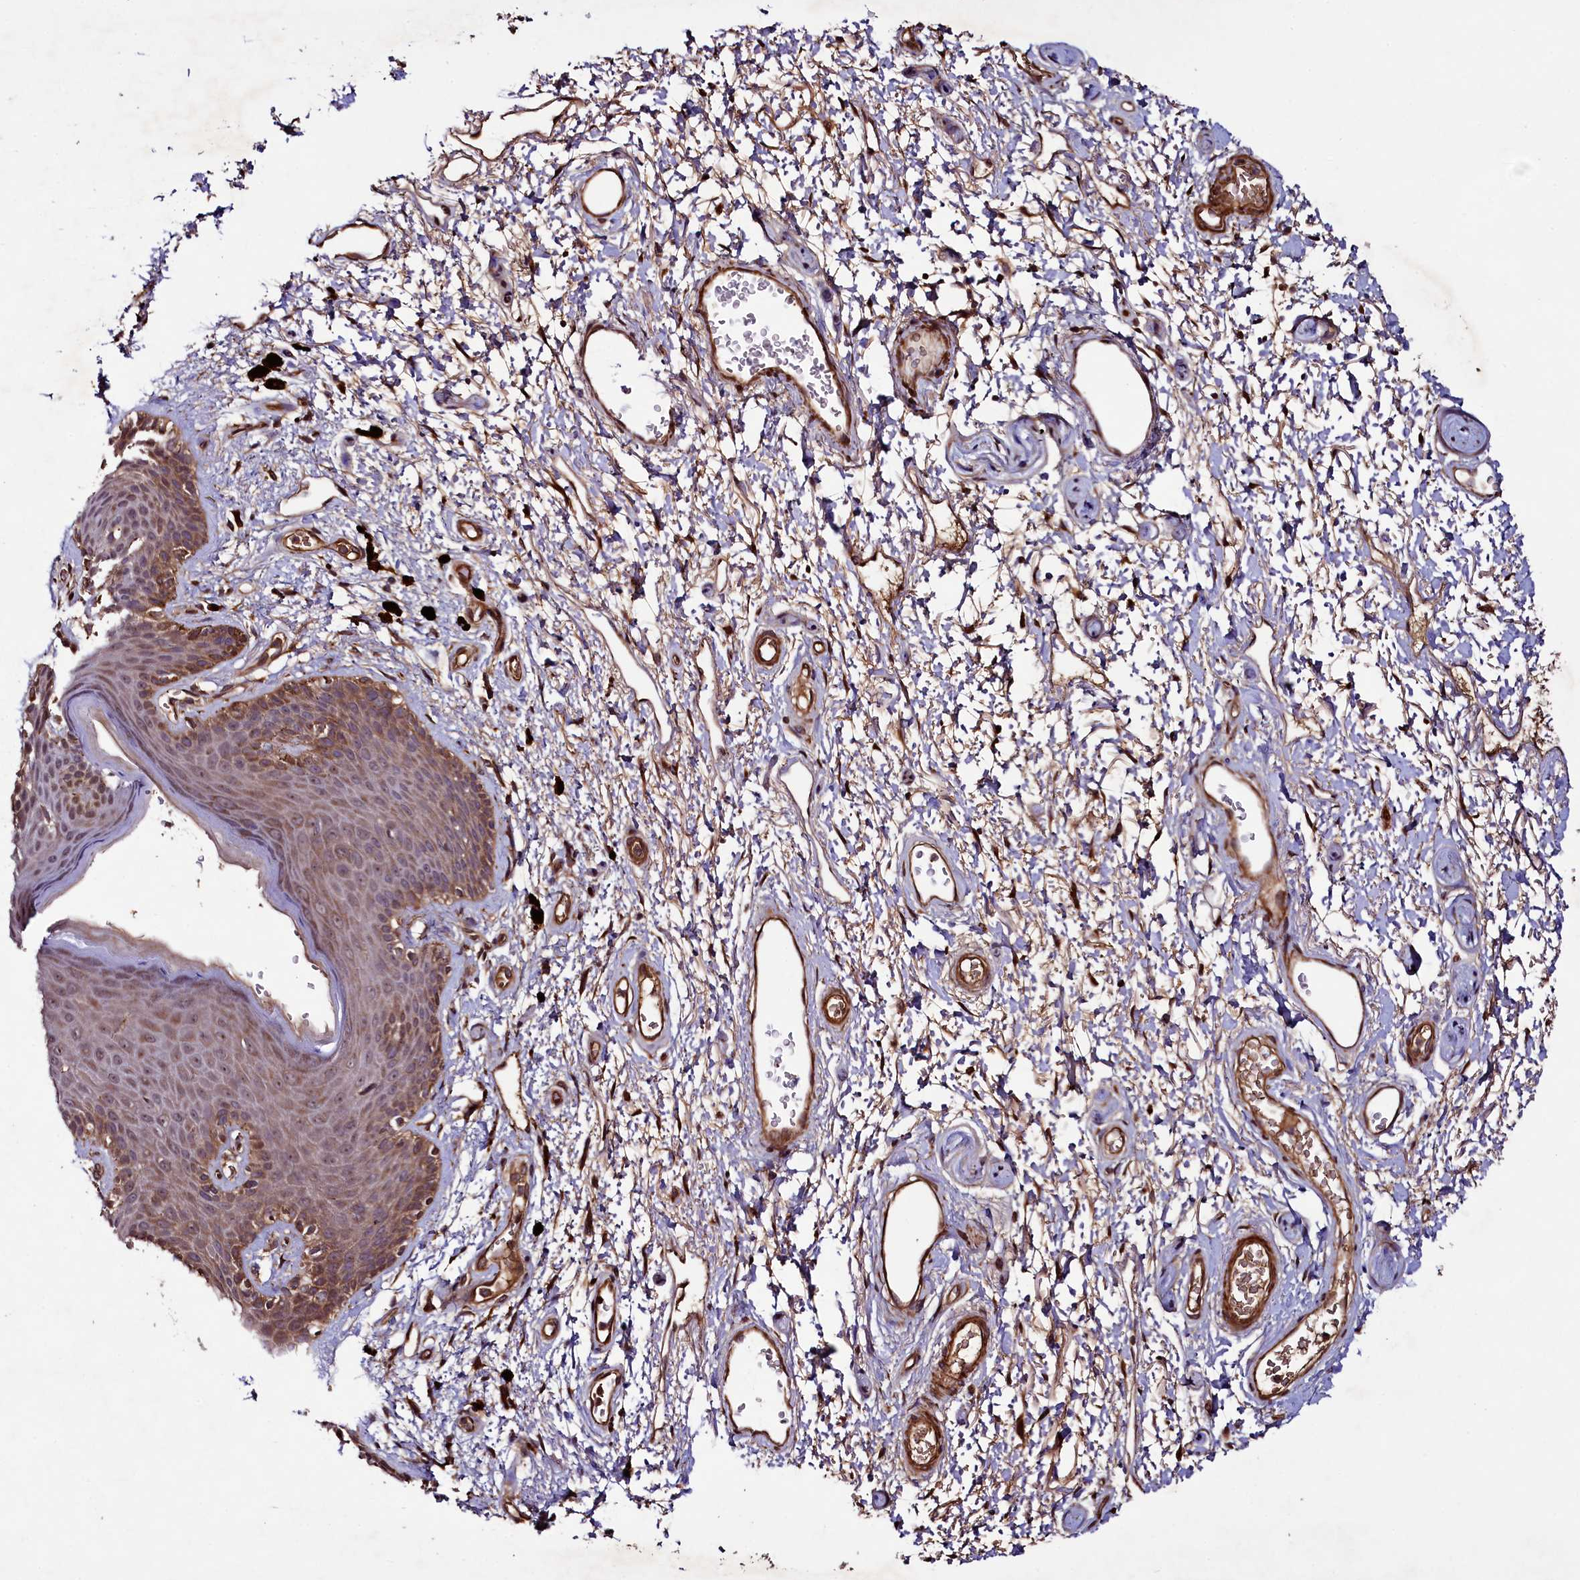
{"staining": {"intensity": "moderate", "quantity": "<25%", "location": "cytoplasmic/membranous"}, "tissue": "skin", "cell_type": "Epidermal cells", "image_type": "normal", "snomed": [{"axis": "morphology", "description": "Normal tissue, NOS"}, {"axis": "topography", "description": "Anal"}], "caption": "This image displays IHC staining of unremarkable skin, with low moderate cytoplasmic/membranous expression in approximately <25% of epidermal cells.", "gene": "CCDC102A", "patient": {"sex": "female", "age": 46}}